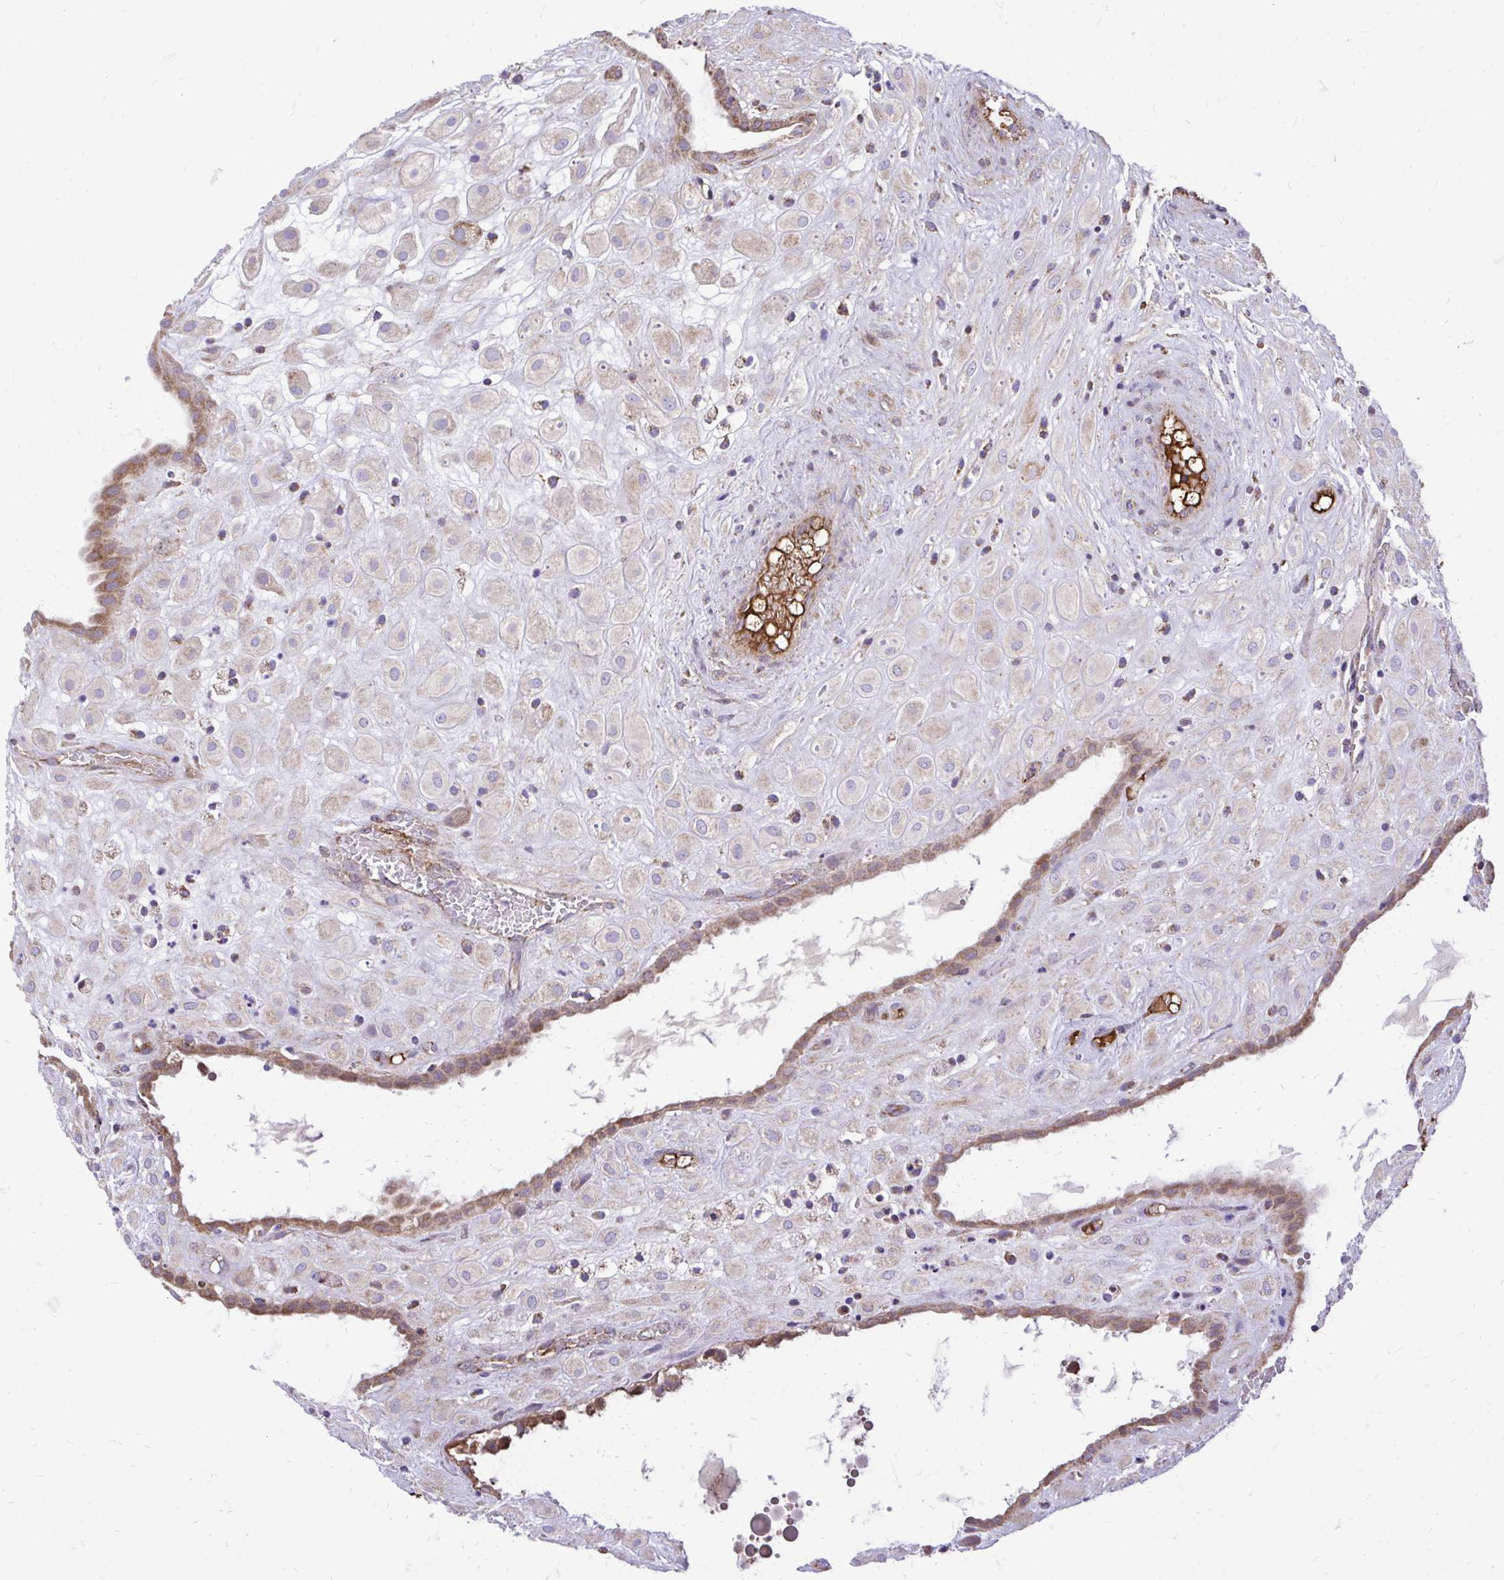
{"staining": {"intensity": "weak", "quantity": "25%-75%", "location": "cytoplasmic/membranous"}, "tissue": "placenta", "cell_type": "Decidual cells", "image_type": "normal", "snomed": [{"axis": "morphology", "description": "Normal tissue, NOS"}, {"axis": "topography", "description": "Placenta"}], "caption": "The immunohistochemical stain shows weak cytoplasmic/membranous expression in decidual cells of normal placenta. (Stains: DAB in brown, nuclei in blue, Microscopy: brightfield microscopy at high magnification).", "gene": "ATP13A2", "patient": {"sex": "female", "age": 24}}